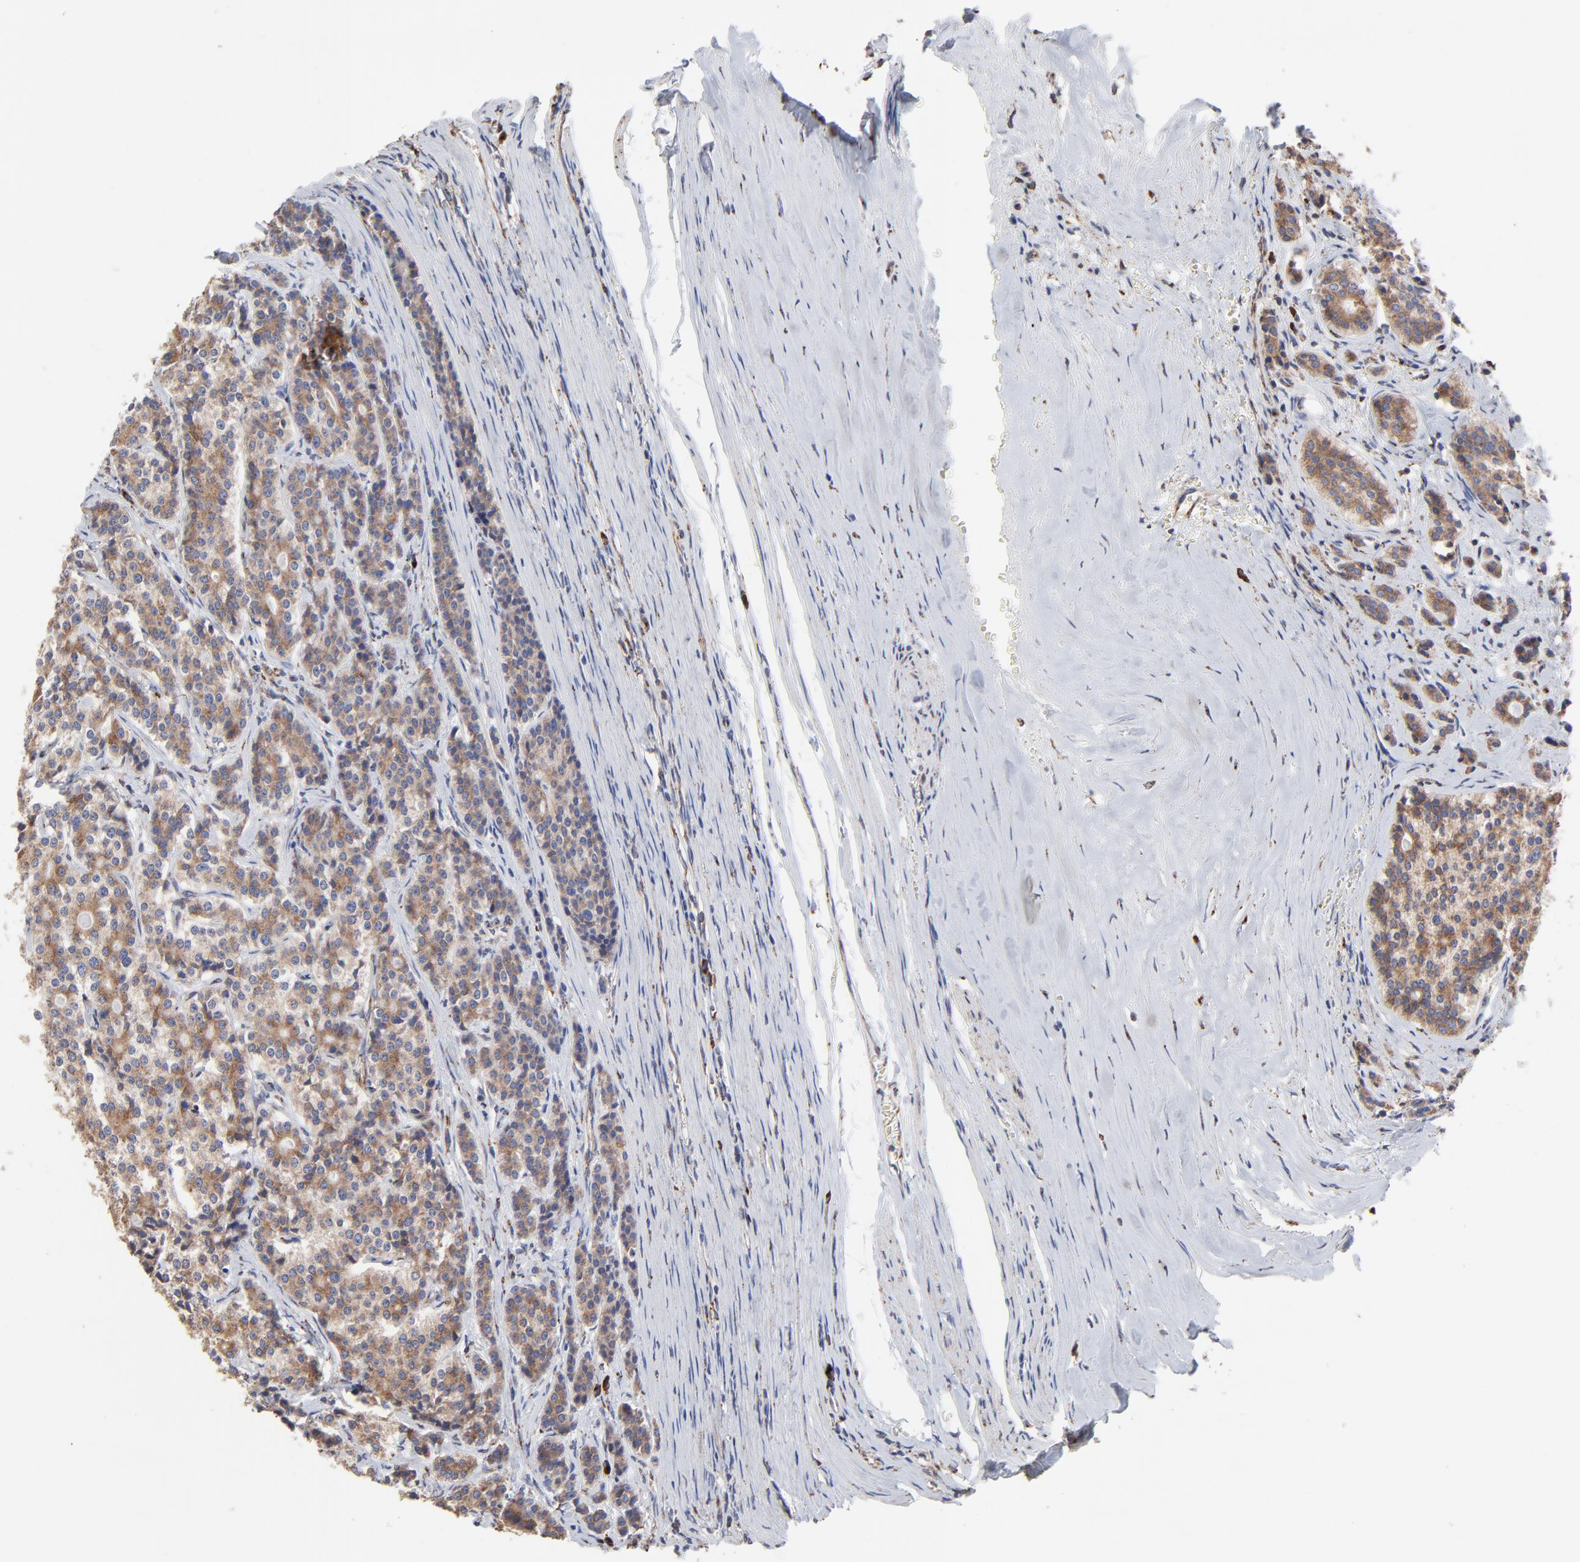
{"staining": {"intensity": "weak", "quantity": ">75%", "location": "cytoplasmic/membranous"}, "tissue": "carcinoid", "cell_type": "Tumor cells", "image_type": "cancer", "snomed": [{"axis": "morphology", "description": "Carcinoid, malignant, NOS"}, {"axis": "topography", "description": "Small intestine"}], "caption": "This is a histology image of immunohistochemistry staining of carcinoid (malignant), which shows weak expression in the cytoplasmic/membranous of tumor cells.", "gene": "LMAN1", "patient": {"sex": "male", "age": 63}}